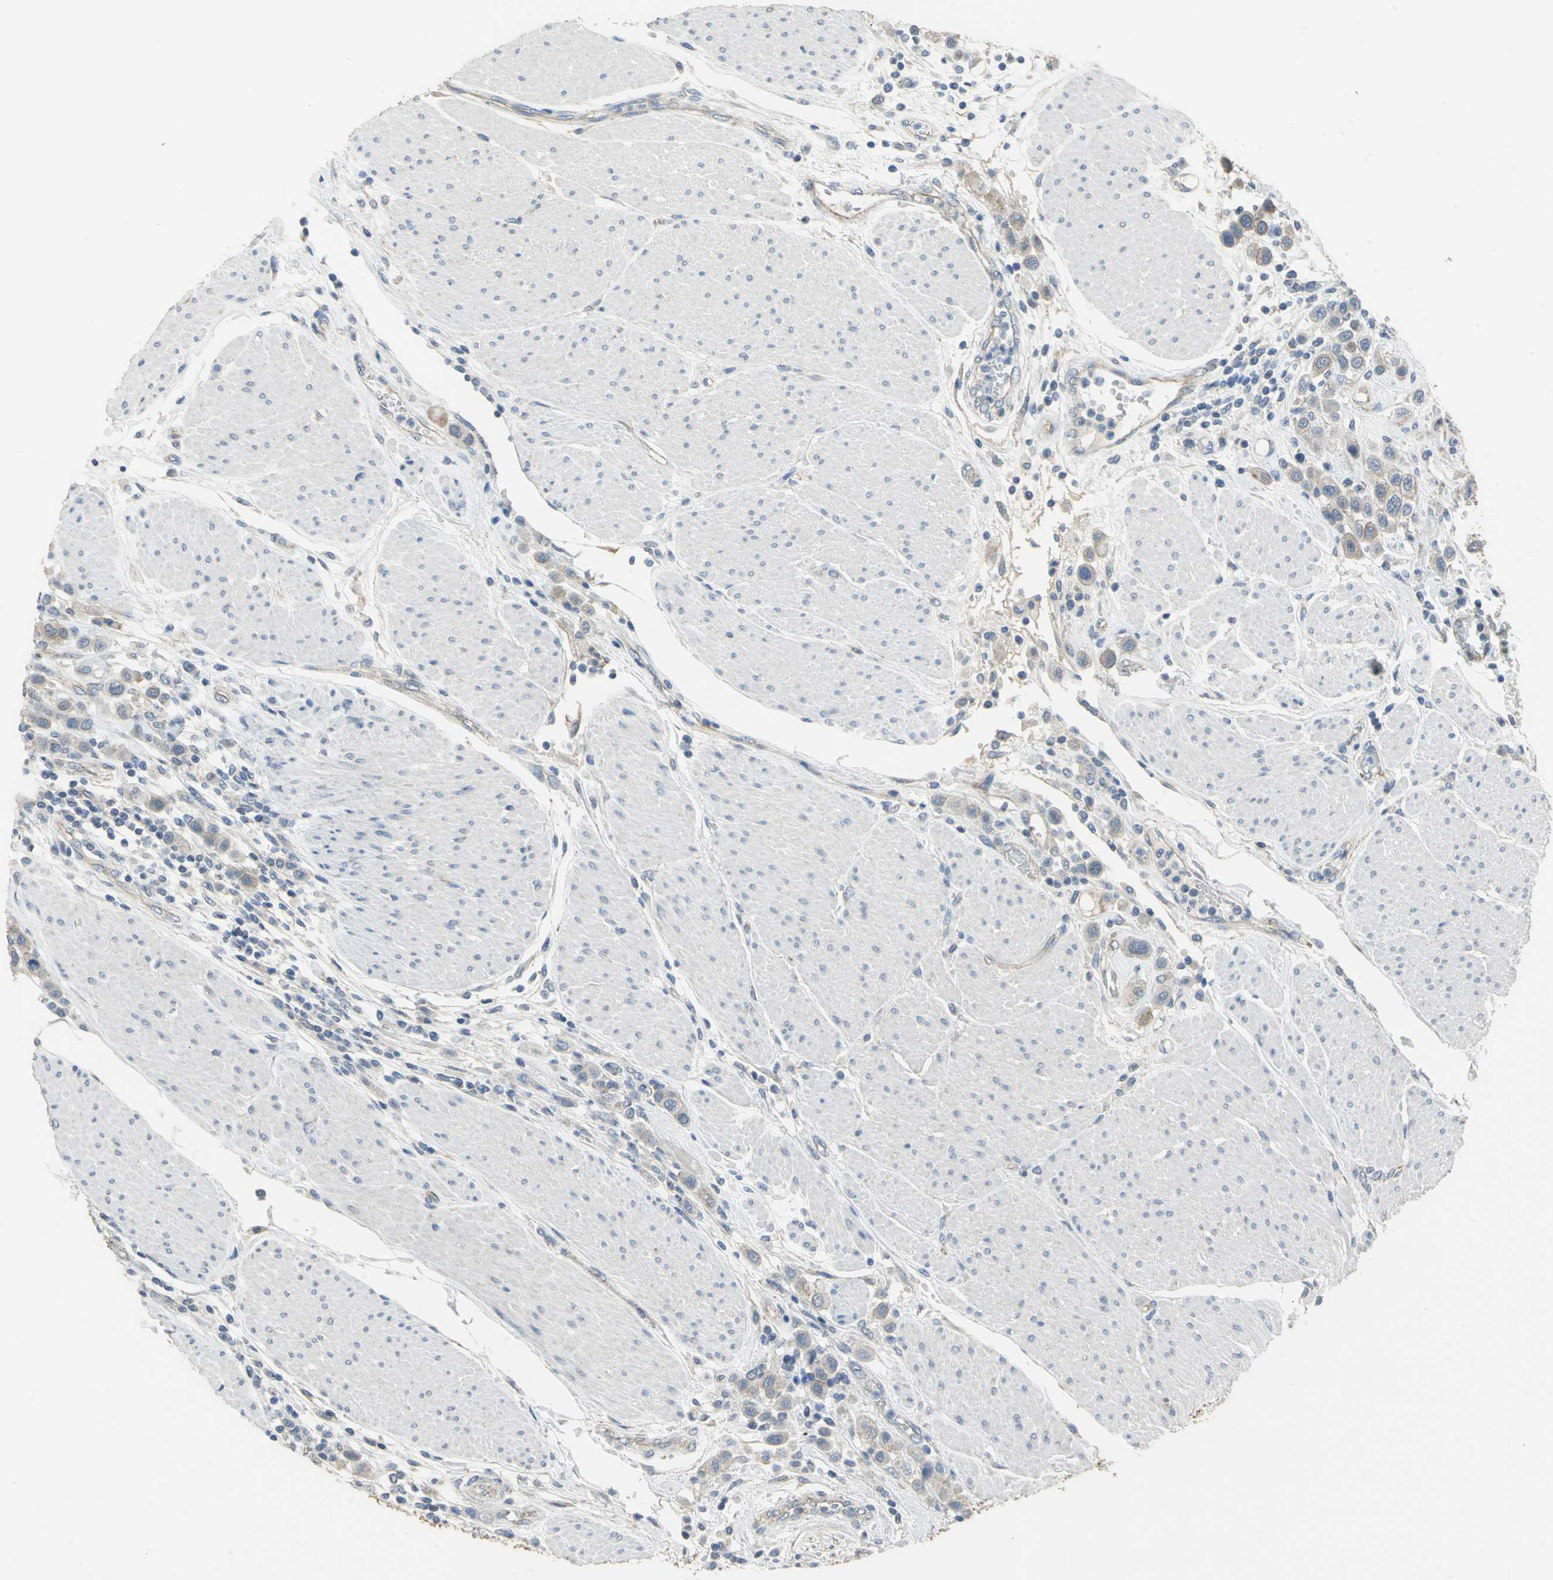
{"staining": {"intensity": "moderate", "quantity": "<25%", "location": "cytoplasmic/membranous"}, "tissue": "urothelial cancer", "cell_type": "Tumor cells", "image_type": "cancer", "snomed": [{"axis": "morphology", "description": "Urothelial carcinoma, High grade"}, {"axis": "topography", "description": "Urinary bladder"}], "caption": "Approximately <25% of tumor cells in high-grade urothelial carcinoma exhibit moderate cytoplasmic/membranous protein expression as visualized by brown immunohistochemical staining.", "gene": "HTR1F", "patient": {"sex": "male", "age": 50}}